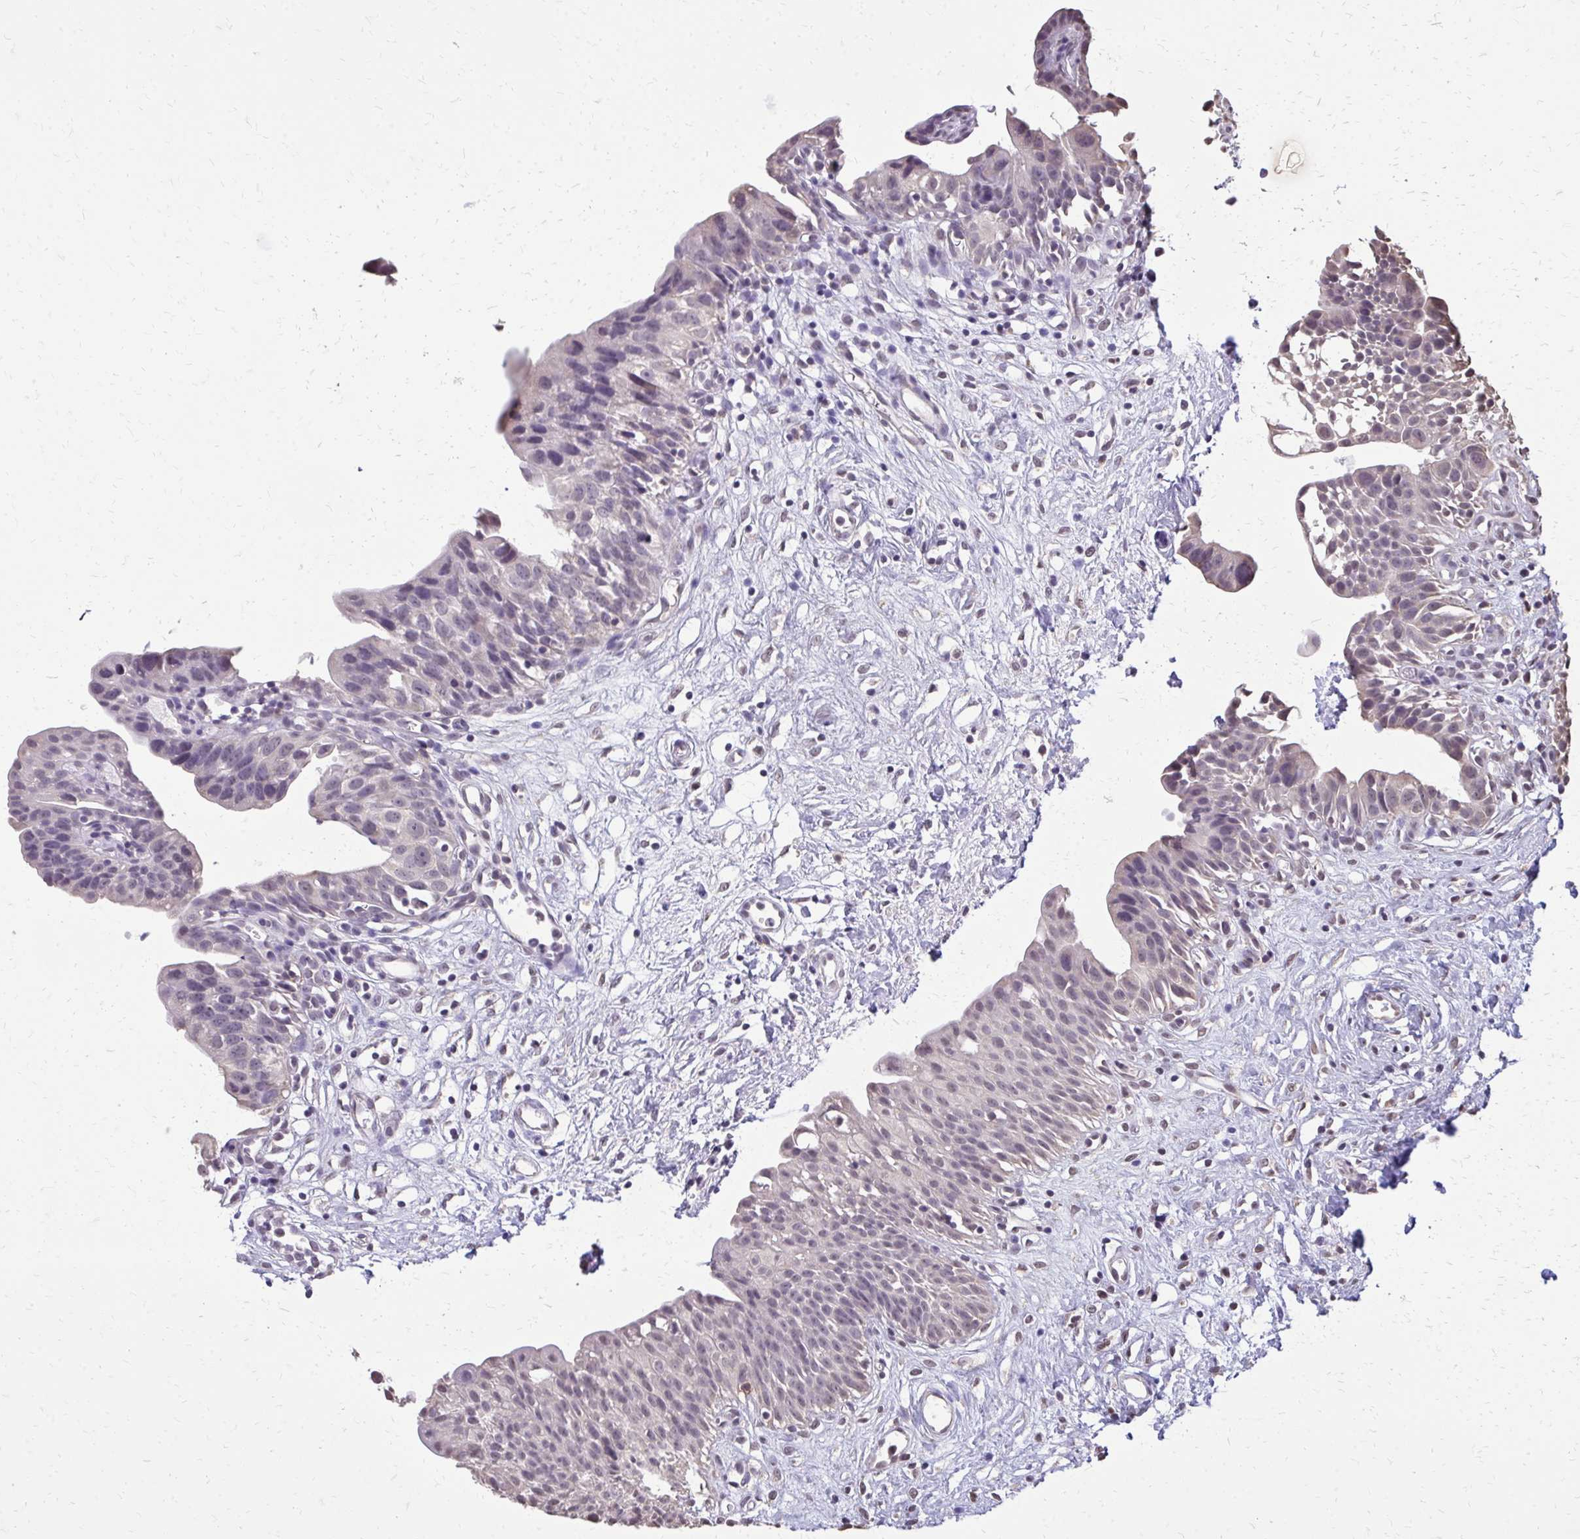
{"staining": {"intensity": "negative", "quantity": "none", "location": "none"}, "tissue": "urinary bladder", "cell_type": "Urothelial cells", "image_type": "normal", "snomed": [{"axis": "morphology", "description": "Normal tissue, NOS"}, {"axis": "topography", "description": "Urinary bladder"}], "caption": "A high-resolution micrograph shows IHC staining of unremarkable urinary bladder, which shows no significant staining in urothelial cells.", "gene": "AKAP5", "patient": {"sex": "male", "age": 51}}